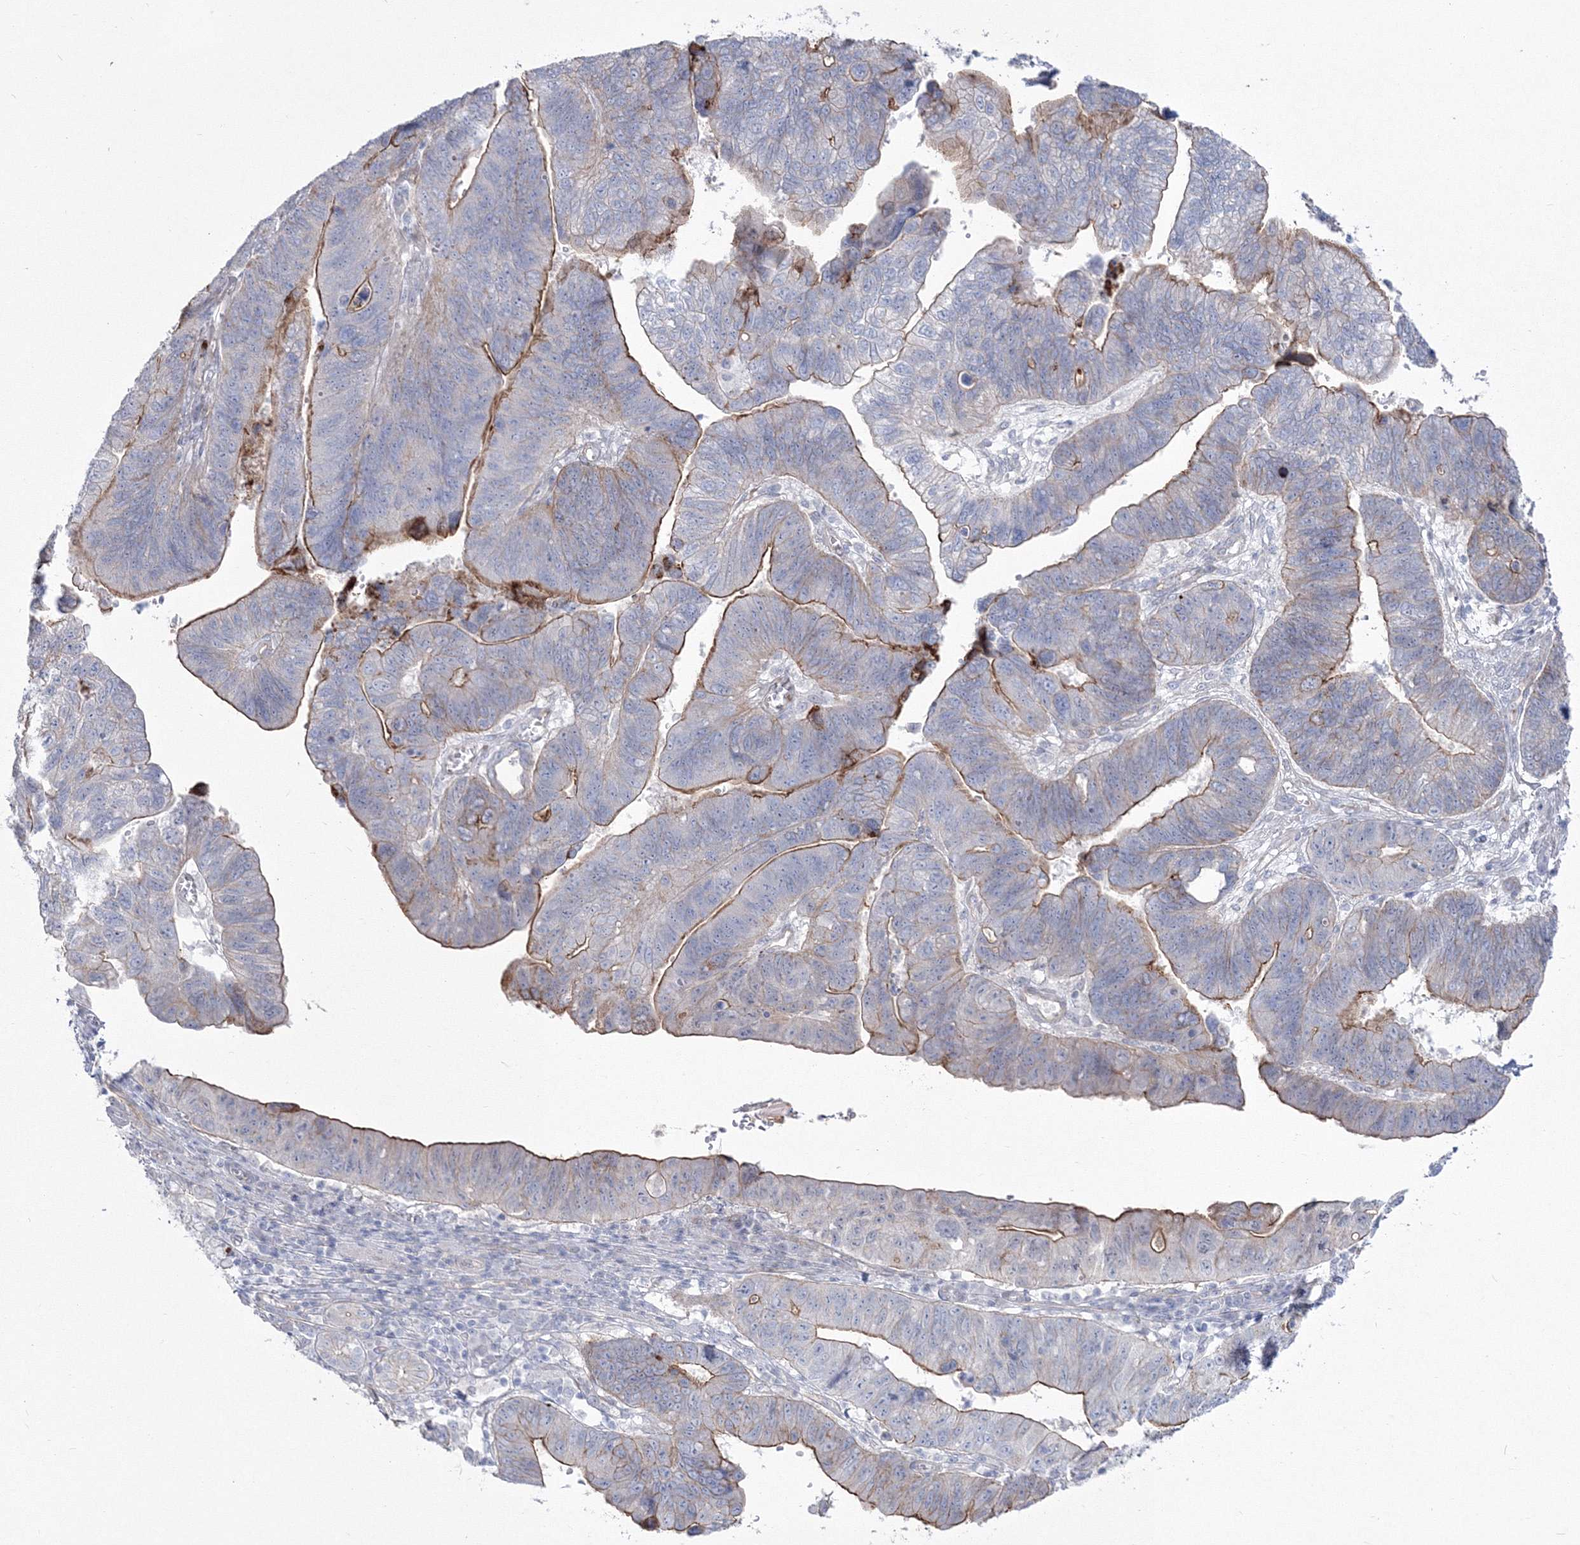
{"staining": {"intensity": "moderate", "quantity": "25%-75%", "location": "cytoplasmic/membranous"}, "tissue": "stomach cancer", "cell_type": "Tumor cells", "image_type": "cancer", "snomed": [{"axis": "morphology", "description": "Adenocarcinoma, NOS"}, {"axis": "topography", "description": "Stomach"}], "caption": "This histopathology image exhibits IHC staining of stomach adenocarcinoma, with medium moderate cytoplasmic/membranous expression in about 25%-75% of tumor cells.", "gene": "HYAL2", "patient": {"sex": "male", "age": 59}}